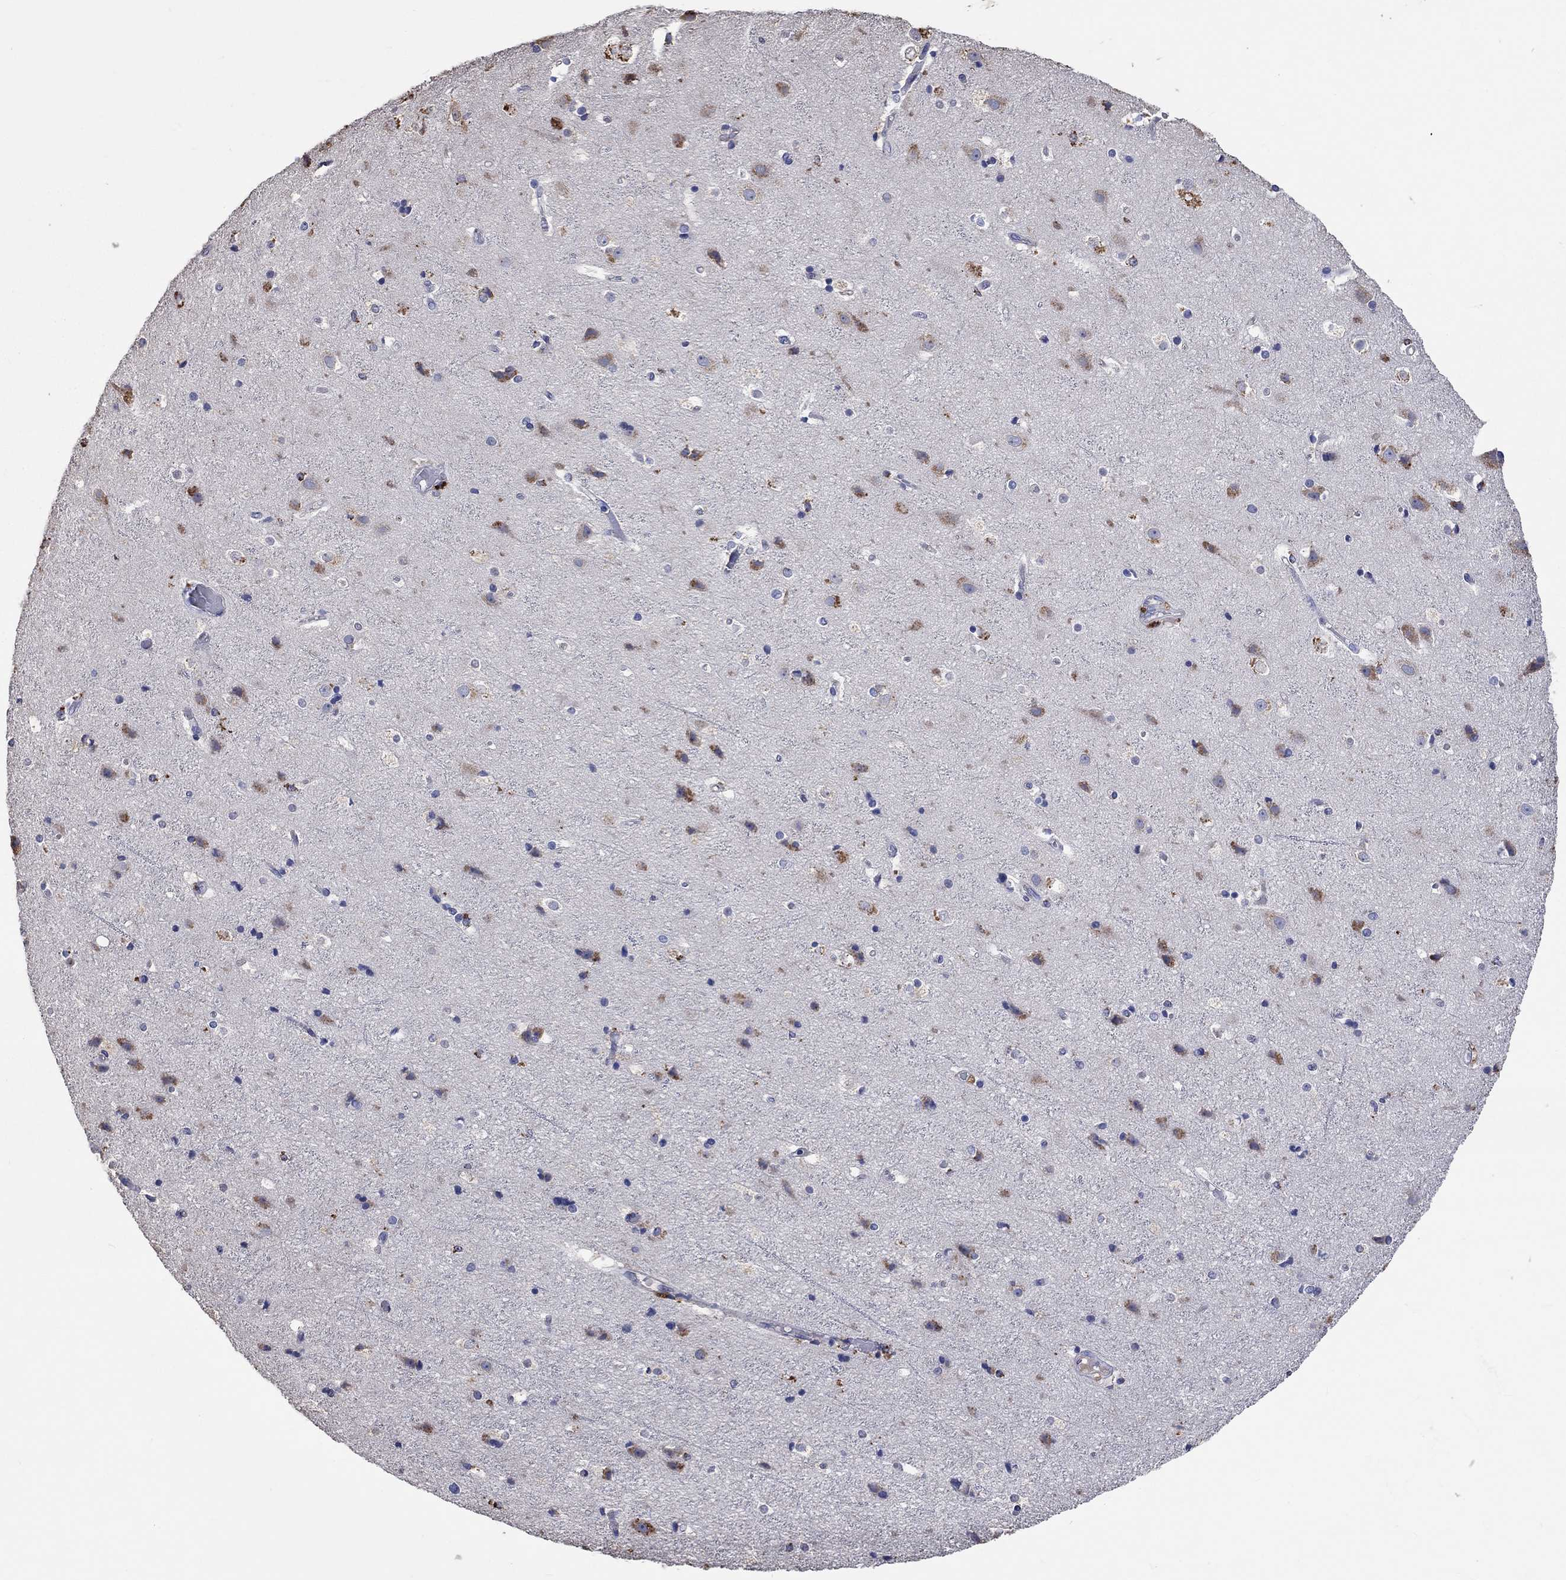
{"staining": {"intensity": "negative", "quantity": "none", "location": "none"}, "tissue": "cerebral cortex", "cell_type": "Endothelial cells", "image_type": "normal", "snomed": [{"axis": "morphology", "description": "Normal tissue, NOS"}, {"axis": "topography", "description": "Cerebral cortex"}], "caption": "Immunohistochemistry micrograph of normal cerebral cortex: cerebral cortex stained with DAB (3,3'-diaminobenzidine) displays no significant protein staining in endothelial cells. (DAB immunohistochemistry (IHC) visualized using brightfield microscopy, high magnification).", "gene": "CTSB", "patient": {"sex": "female", "age": 52}}